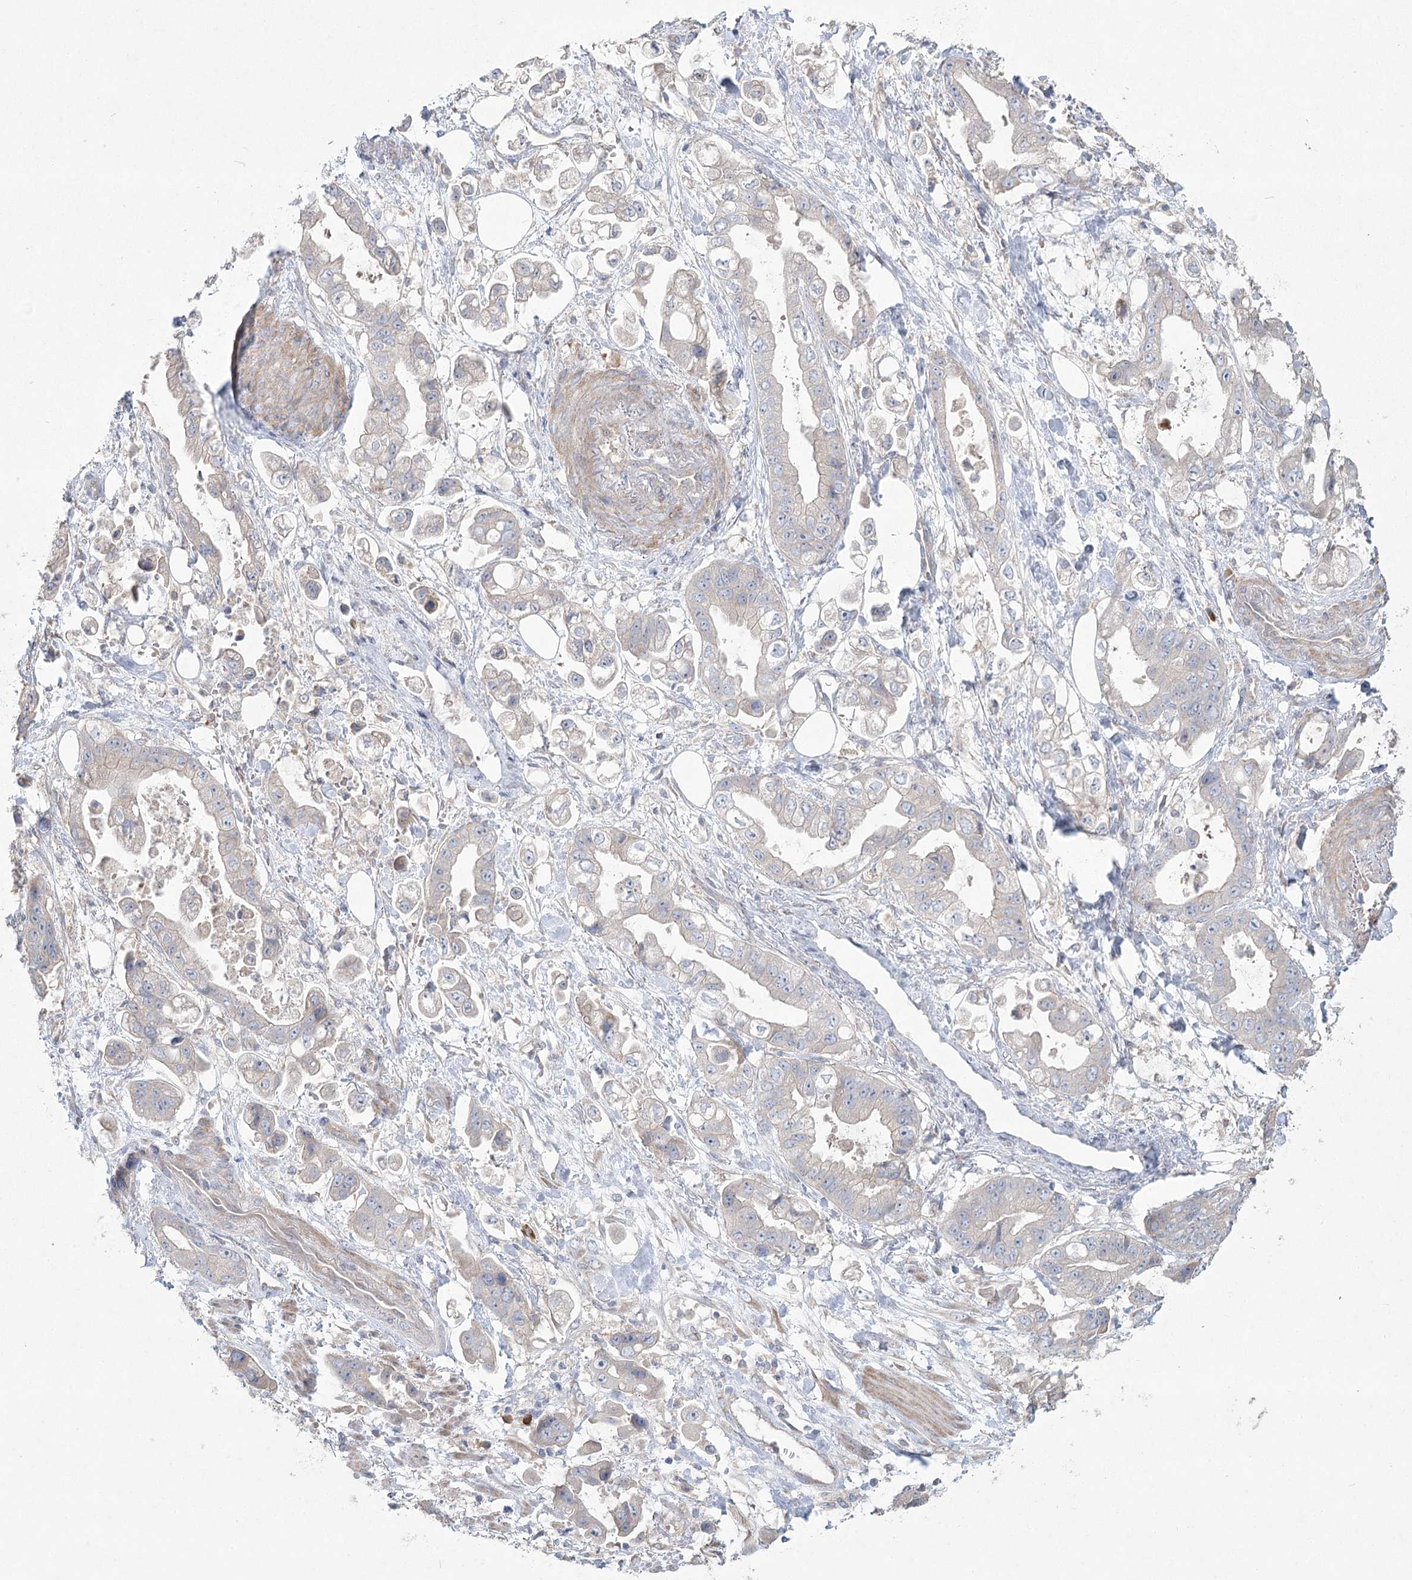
{"staining": {"intensity": "negative", "quantity": "none", "location": "none"}, "tissue": "stomach cancer", "cell_type": "Tumor cells", "image_type": "cancer", "snomed": [{"axis": "morphology", "description": "Adenocarcinoma, NOS"}, {"axis": "topography", "description": "Stomach"}], "caption": "This is an immunohistochemistry (IHC) image of adenocarcinoma (stomach). There is no staining in tumor cells.", "gene": "CAMTA1", "patient": {"sex": "male", "age": 62}}